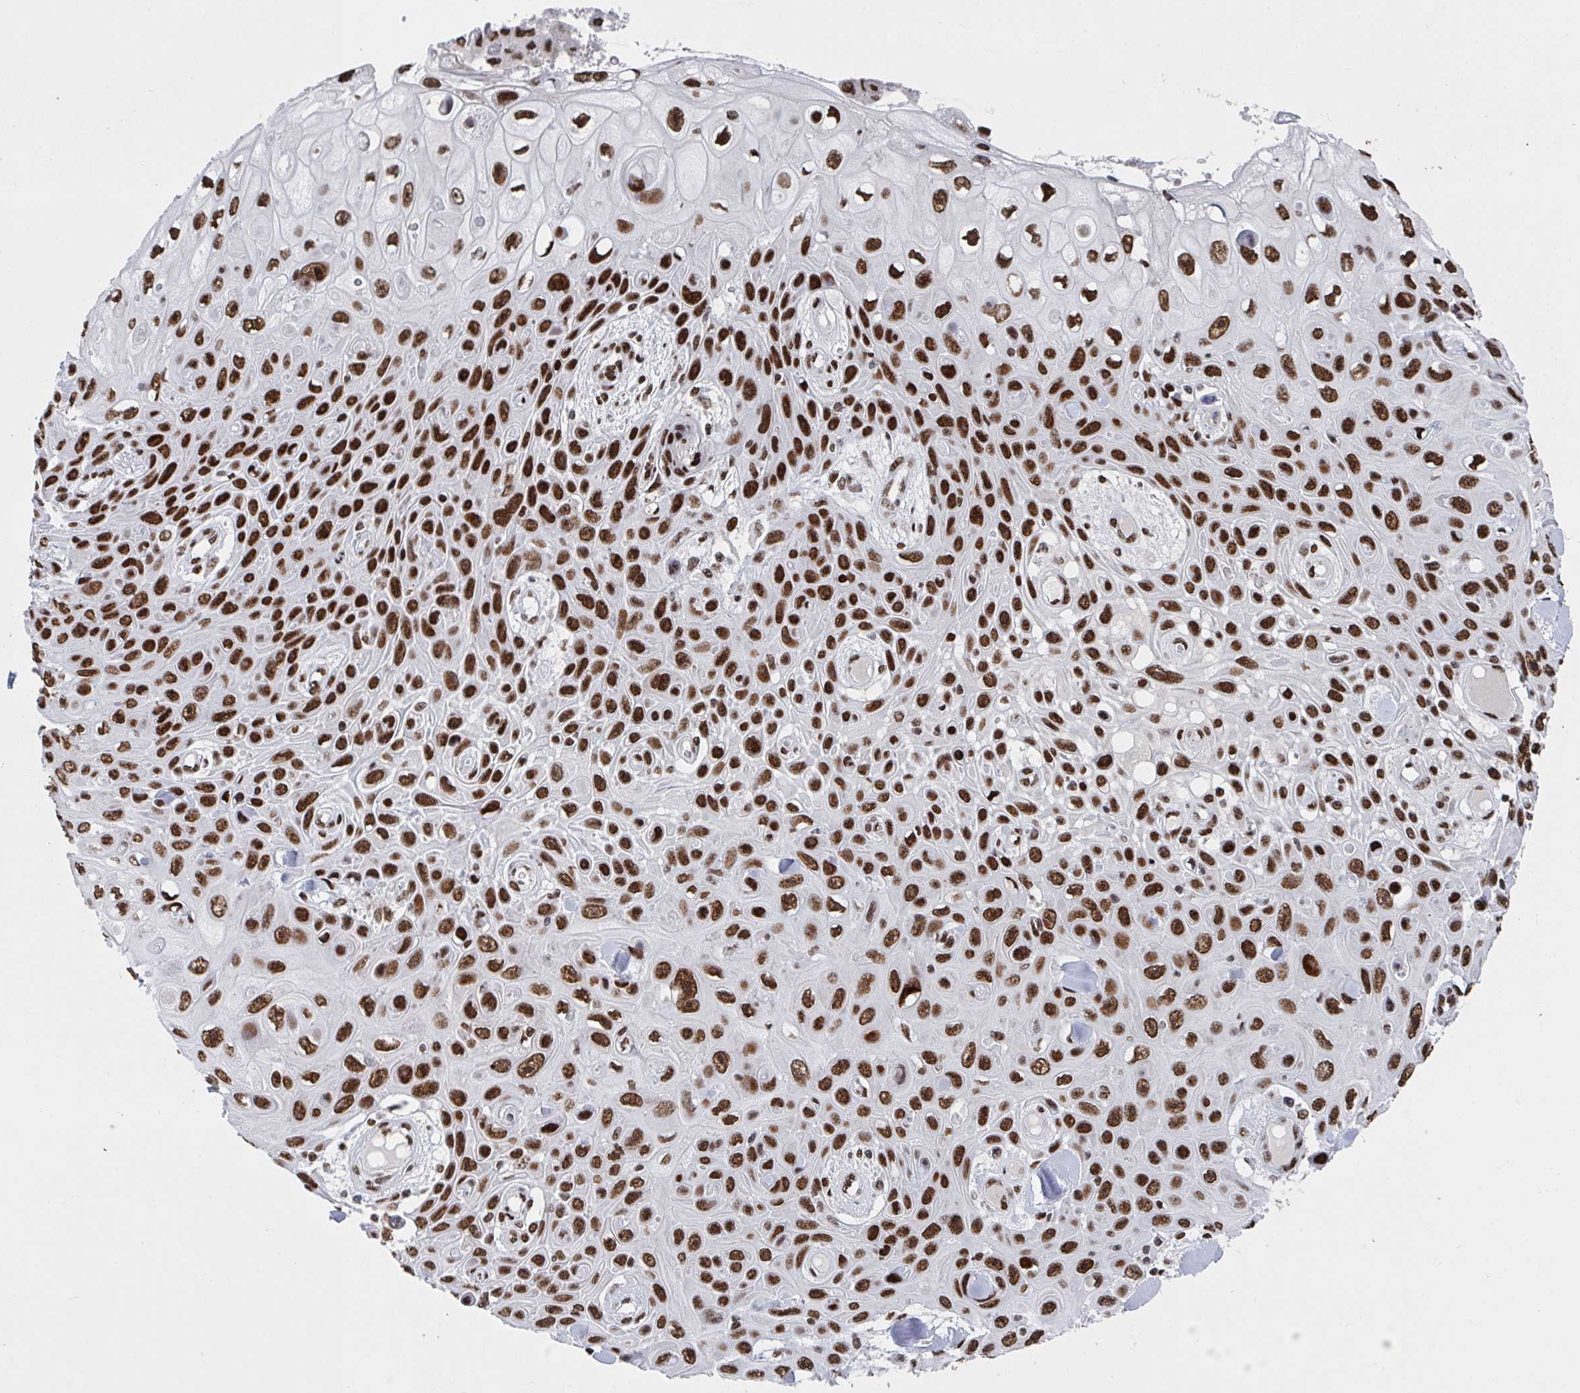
{"staining": {"intensity": "strong", "quantity": ">75%", "location": "nuclear"}, "tissue": "skin cancer", "cell_type": "Tumor cells", "image_type": "cancer", "snomed": [{"axis": "morphology", "description": "Squamous cell carcinoma, NOS"}, {"axis": "topography", "description": "Skin"}], "caption": "Tumor cells show high levels of strong nuclear staining in about >75% of cells in human skin squamous cell carcinoma.", "gene": "ZNF607", "patient": {"sex": "male", "age": 82}}